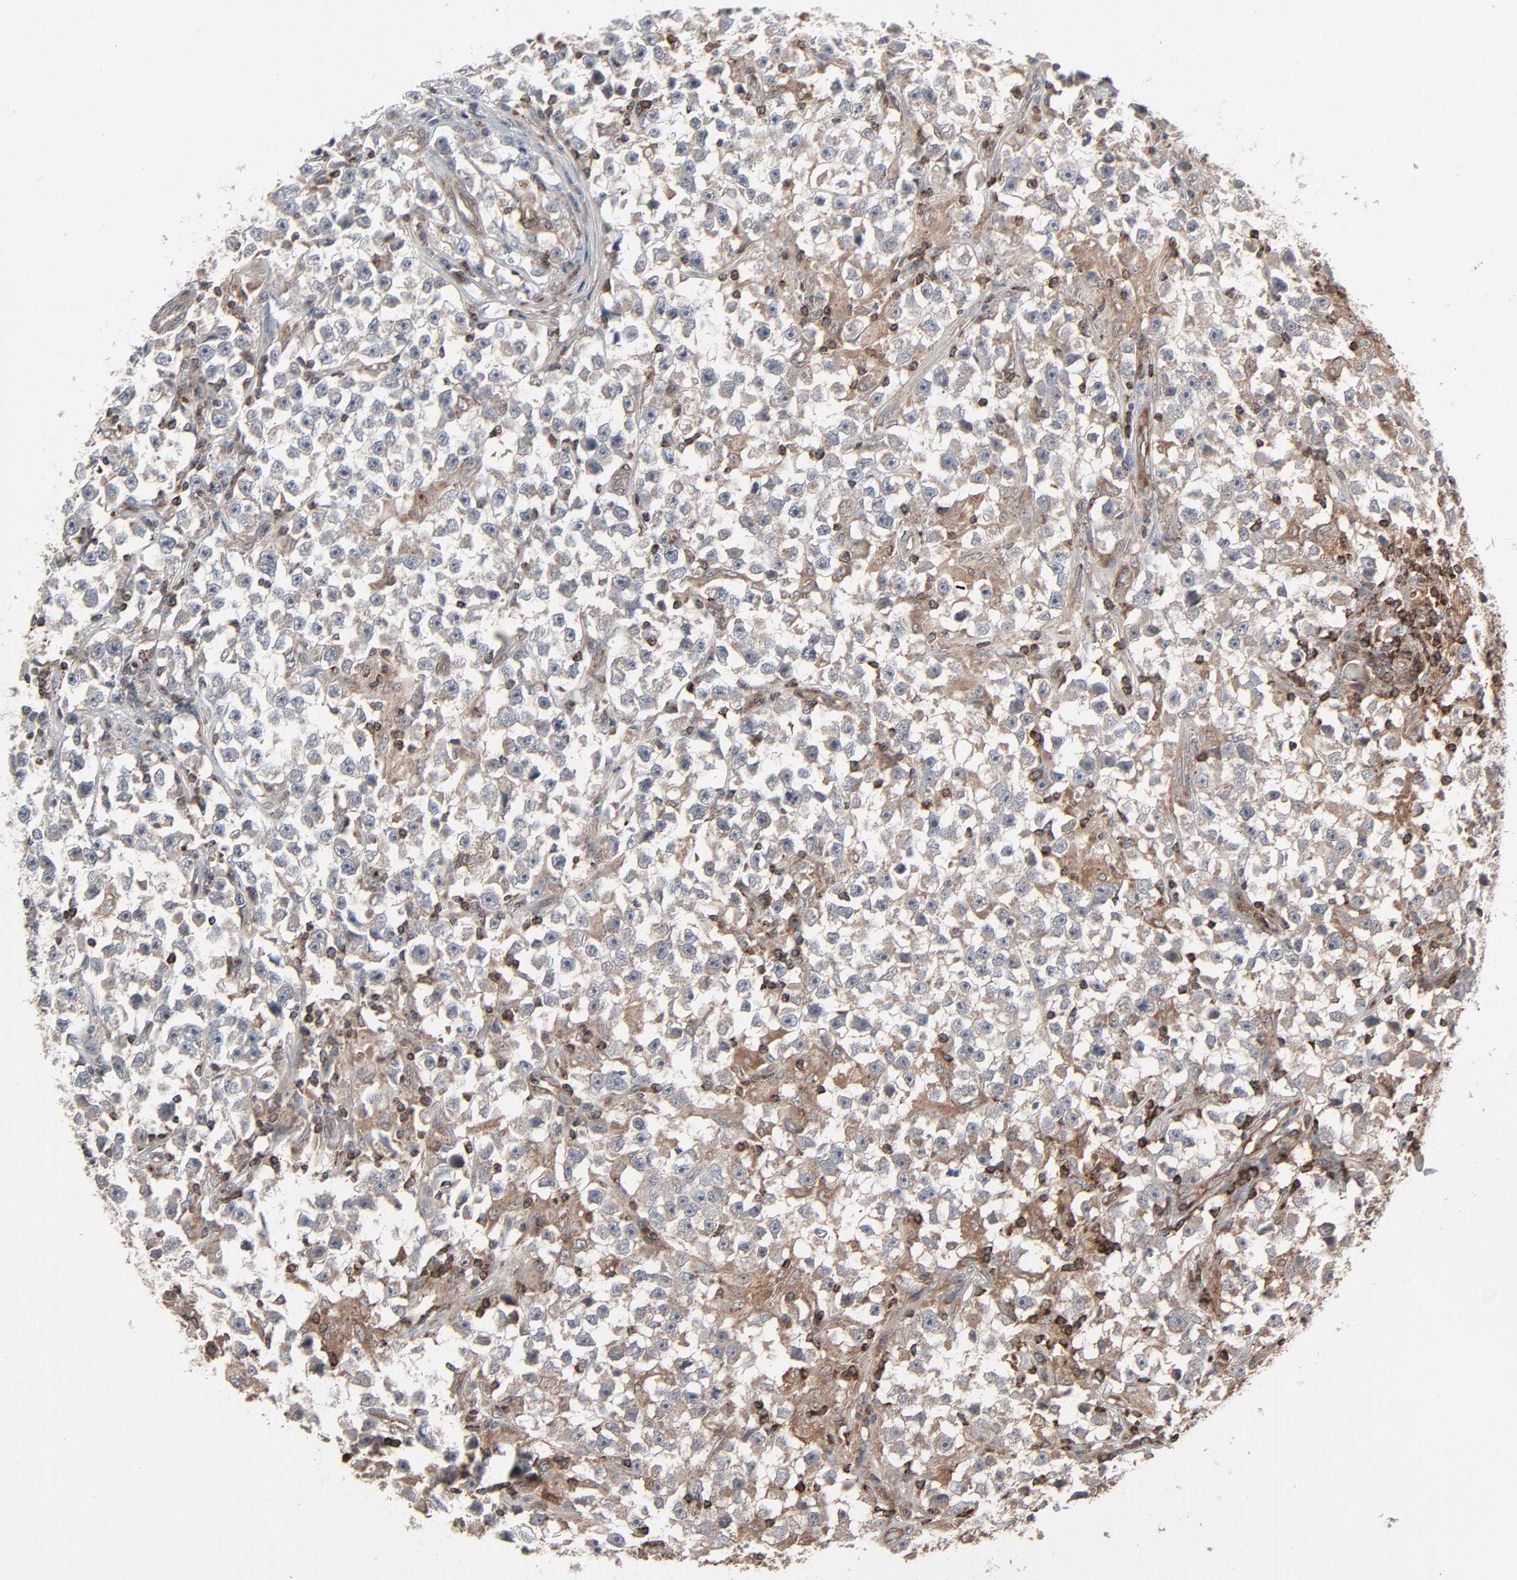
{"staining": {"intensity": "negative", "quantity": "none", "location": "none"}, "tissue": "testis cancer", "cell_type": "Tumor cells", "image_type": "cancer", "snomed": [{"axis": "morphology", "description": "Seminoma, NOS"}, {"axis": "topography", "description": "Testis"}], "caption": "Immunohistochemistry of seminoma (testis) demonstrates no staining in tumor cells.", "gene": "OPTN", "patient": {"sex": "male", "age": 33}}